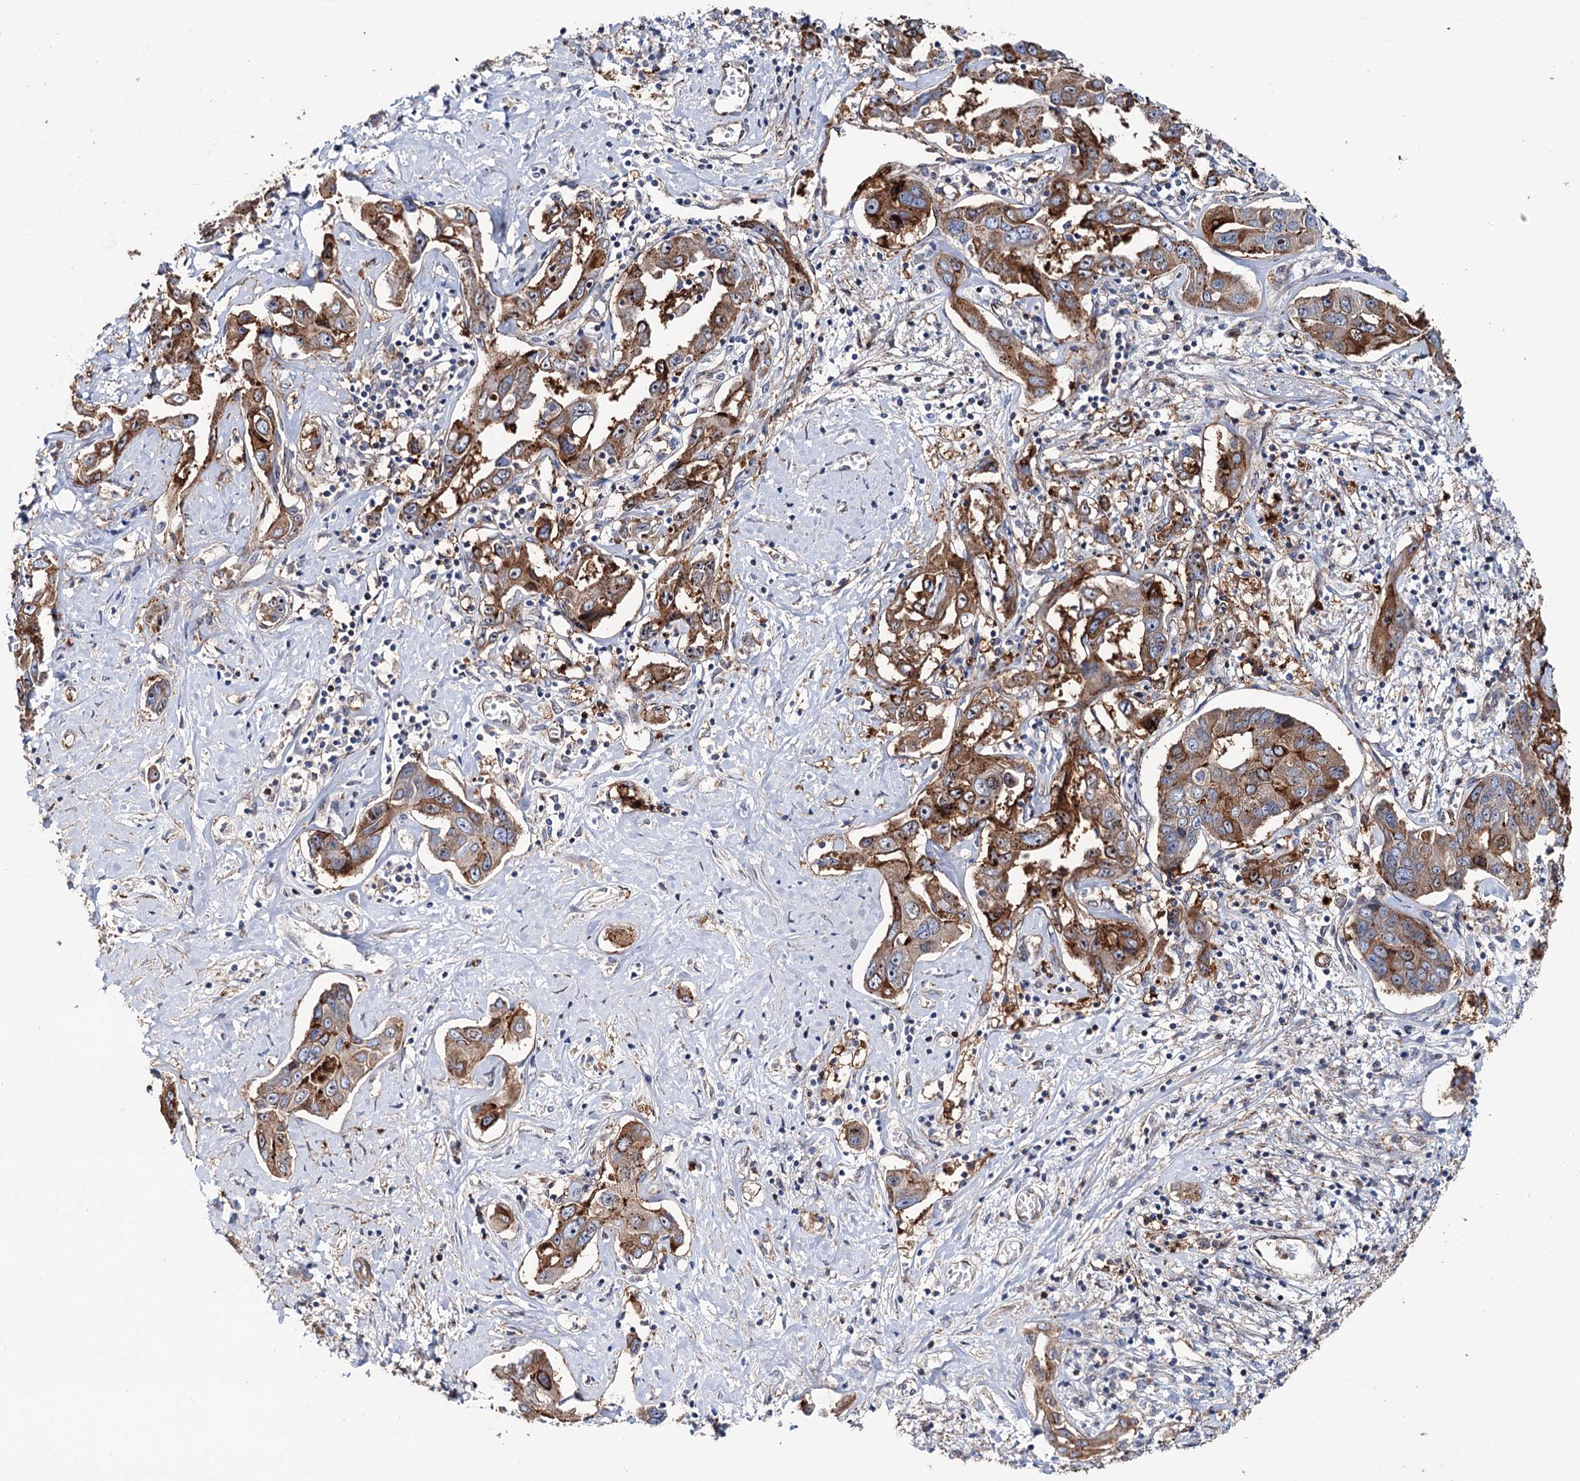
{"staining": {"intensity": "strong", "quantity": ">75%", "location": "cytoplasmic/membranous"}, "tissue": "liver cancer", "cell_type": "Tumor cells", "image_type": "cancer", "snomed": [{"axis": "morphology", "description": "Cholangiocarcinoma"}, {"axis": "topography", "description": "Liver"}], "caption": "Immunohistochemical staining of liver cancer (cholangiocarcinoma) reveals high levels of strong cytoplasmic/membranous positivity in about >75% of tumor cells. The staining is performed using DAB (3,3'-diaminobenzidine) brown chromogen to label protein expression. The nuclei are counter-stained blue using hematoxylin.", "gene": "PTDSS2", "patient": {"sex": "male", "age": 59}}